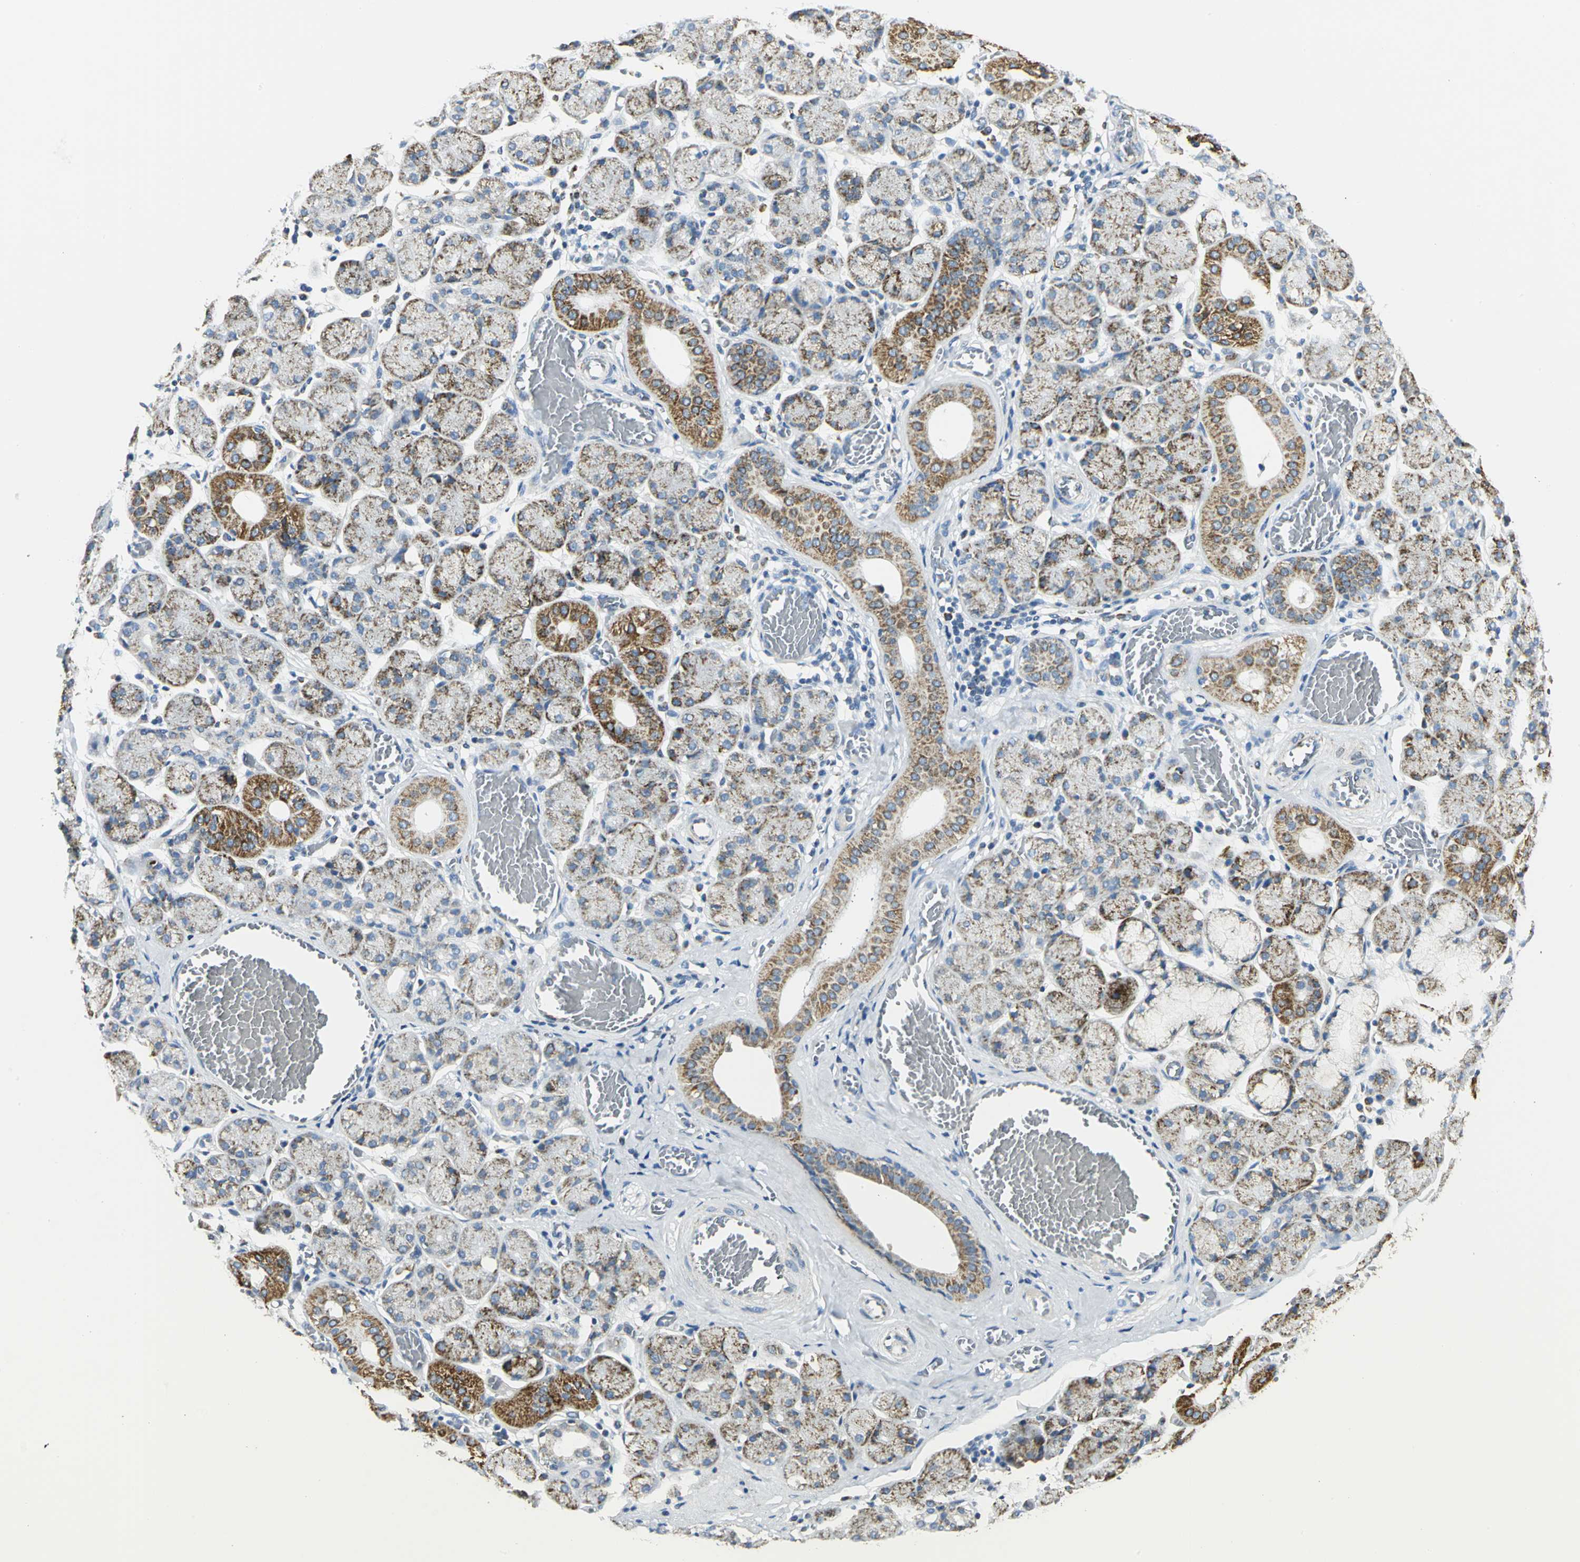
{"staining": {"intensity": "moderate", "quantity": "25%-75%", "location": "cytoplasmic/membranous"}, "tissue": "salivary gland", "cell_type": "Glandular cells", "image_type": "normal", "snomed": [{"axis": "morphology", "description": "Normal tissue, NOS"}, {"axis": "topography", "description": "Salivary gland"}], "caption": "IHC histopathology image of benign salivary gland stained for a protein (brown), which reveals medium levels of moderate cytoplasmic/membranous expression in about 25%-75% of glandular cells.", "gene": "NTRK1", "patient": {"sex": "female", "age": 24}}